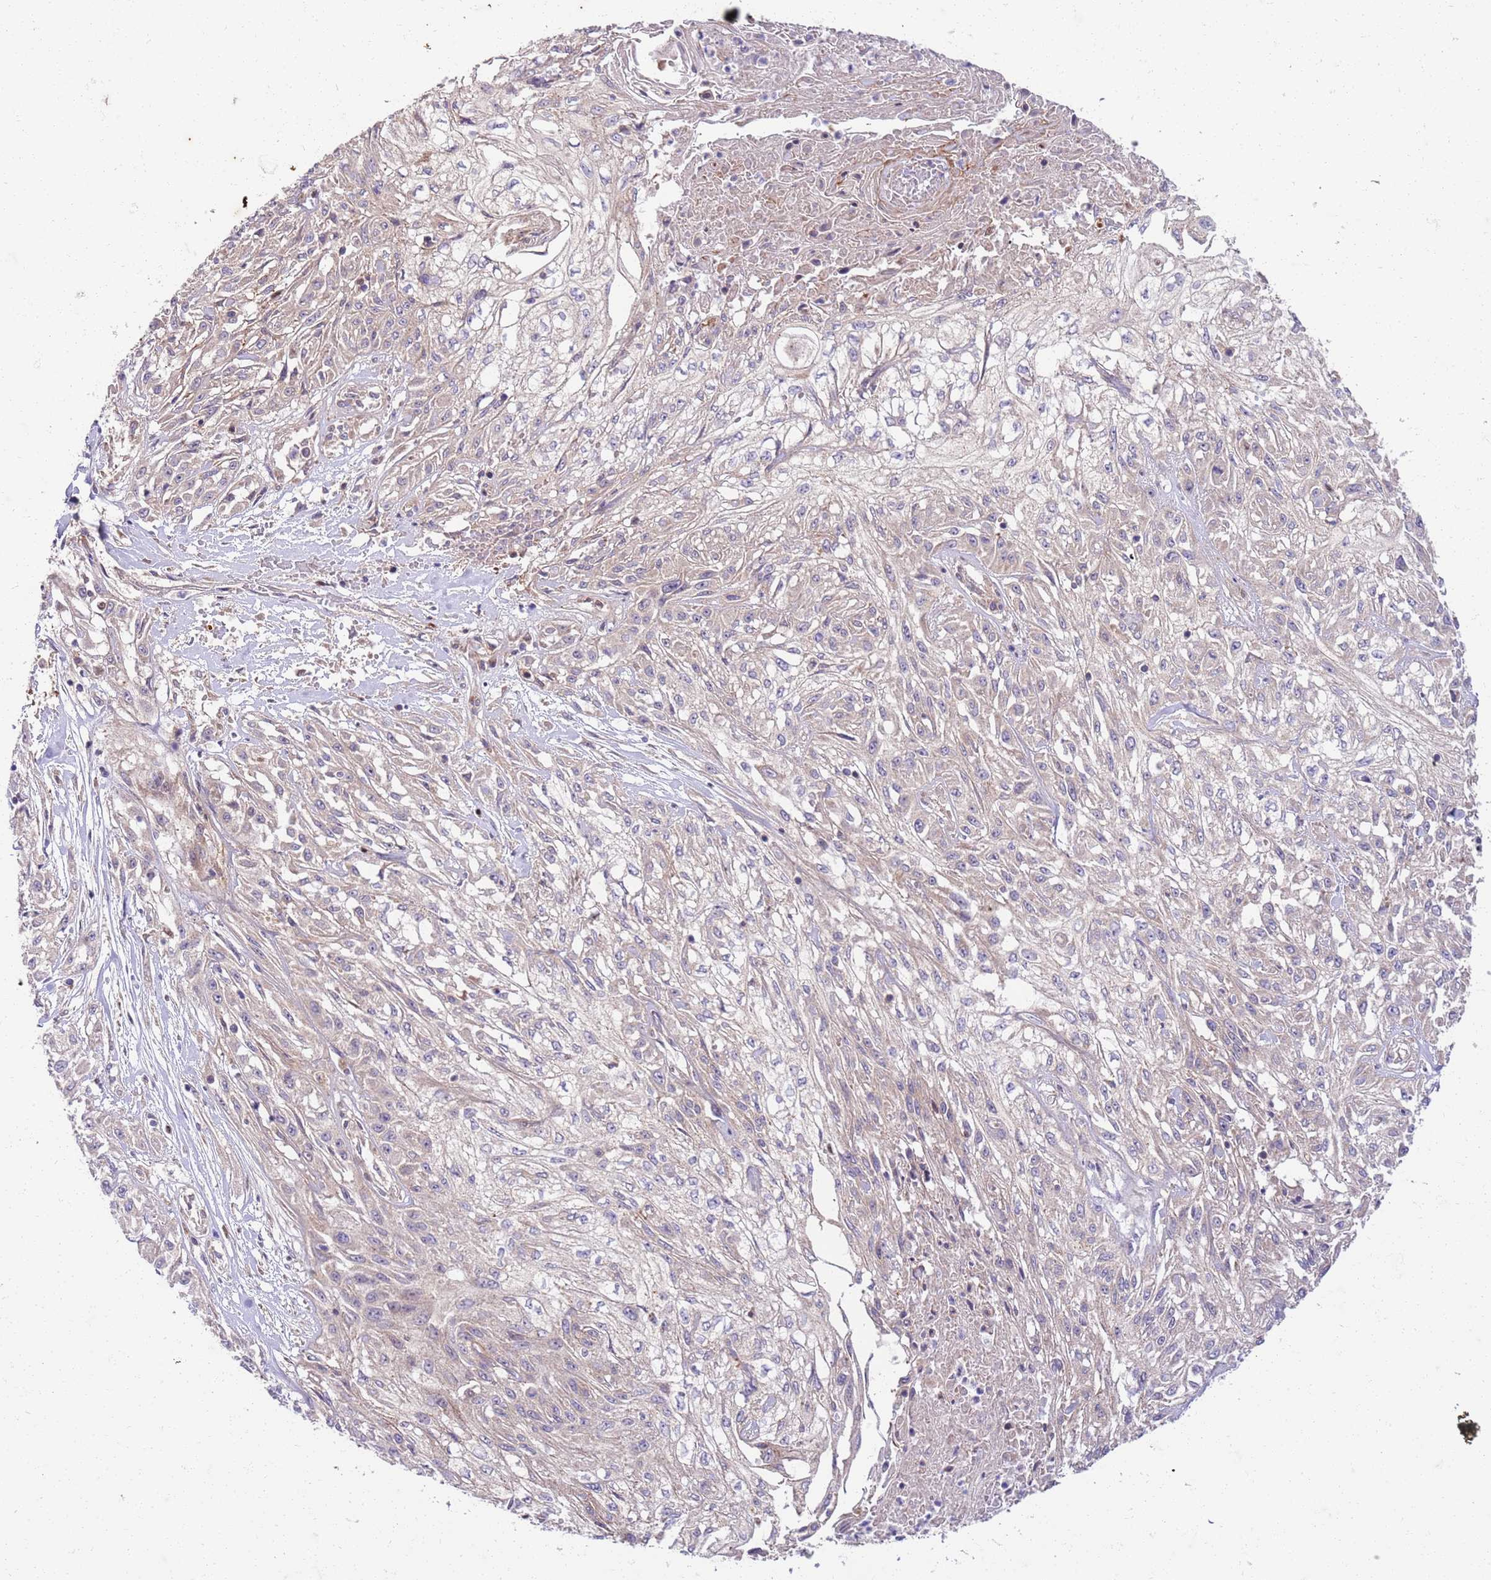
{"staining": {"intensity": "negative", "quantity": "none", "location": "none"}, "tissue": "skin cancer", "cell_type": "Tumor cells", "image_type": "cancer", "snomed": [{"axis": "morphology", "description": "Squamous cell carcinoma, NOS"}, {"axis": "morphology", "description": "Squamous cell carcinoma, metastatic, NOS"}, {"axis": "topography", "description": "Skin"}, {"axis": "topography", "description": "Lymph node"}], "caption": "There is no significant positivity in tumor cells of skin cancer (squamous cell carcinoma).", "gene": "OSBP", "patient": {"sex": "male", "age": 75}}